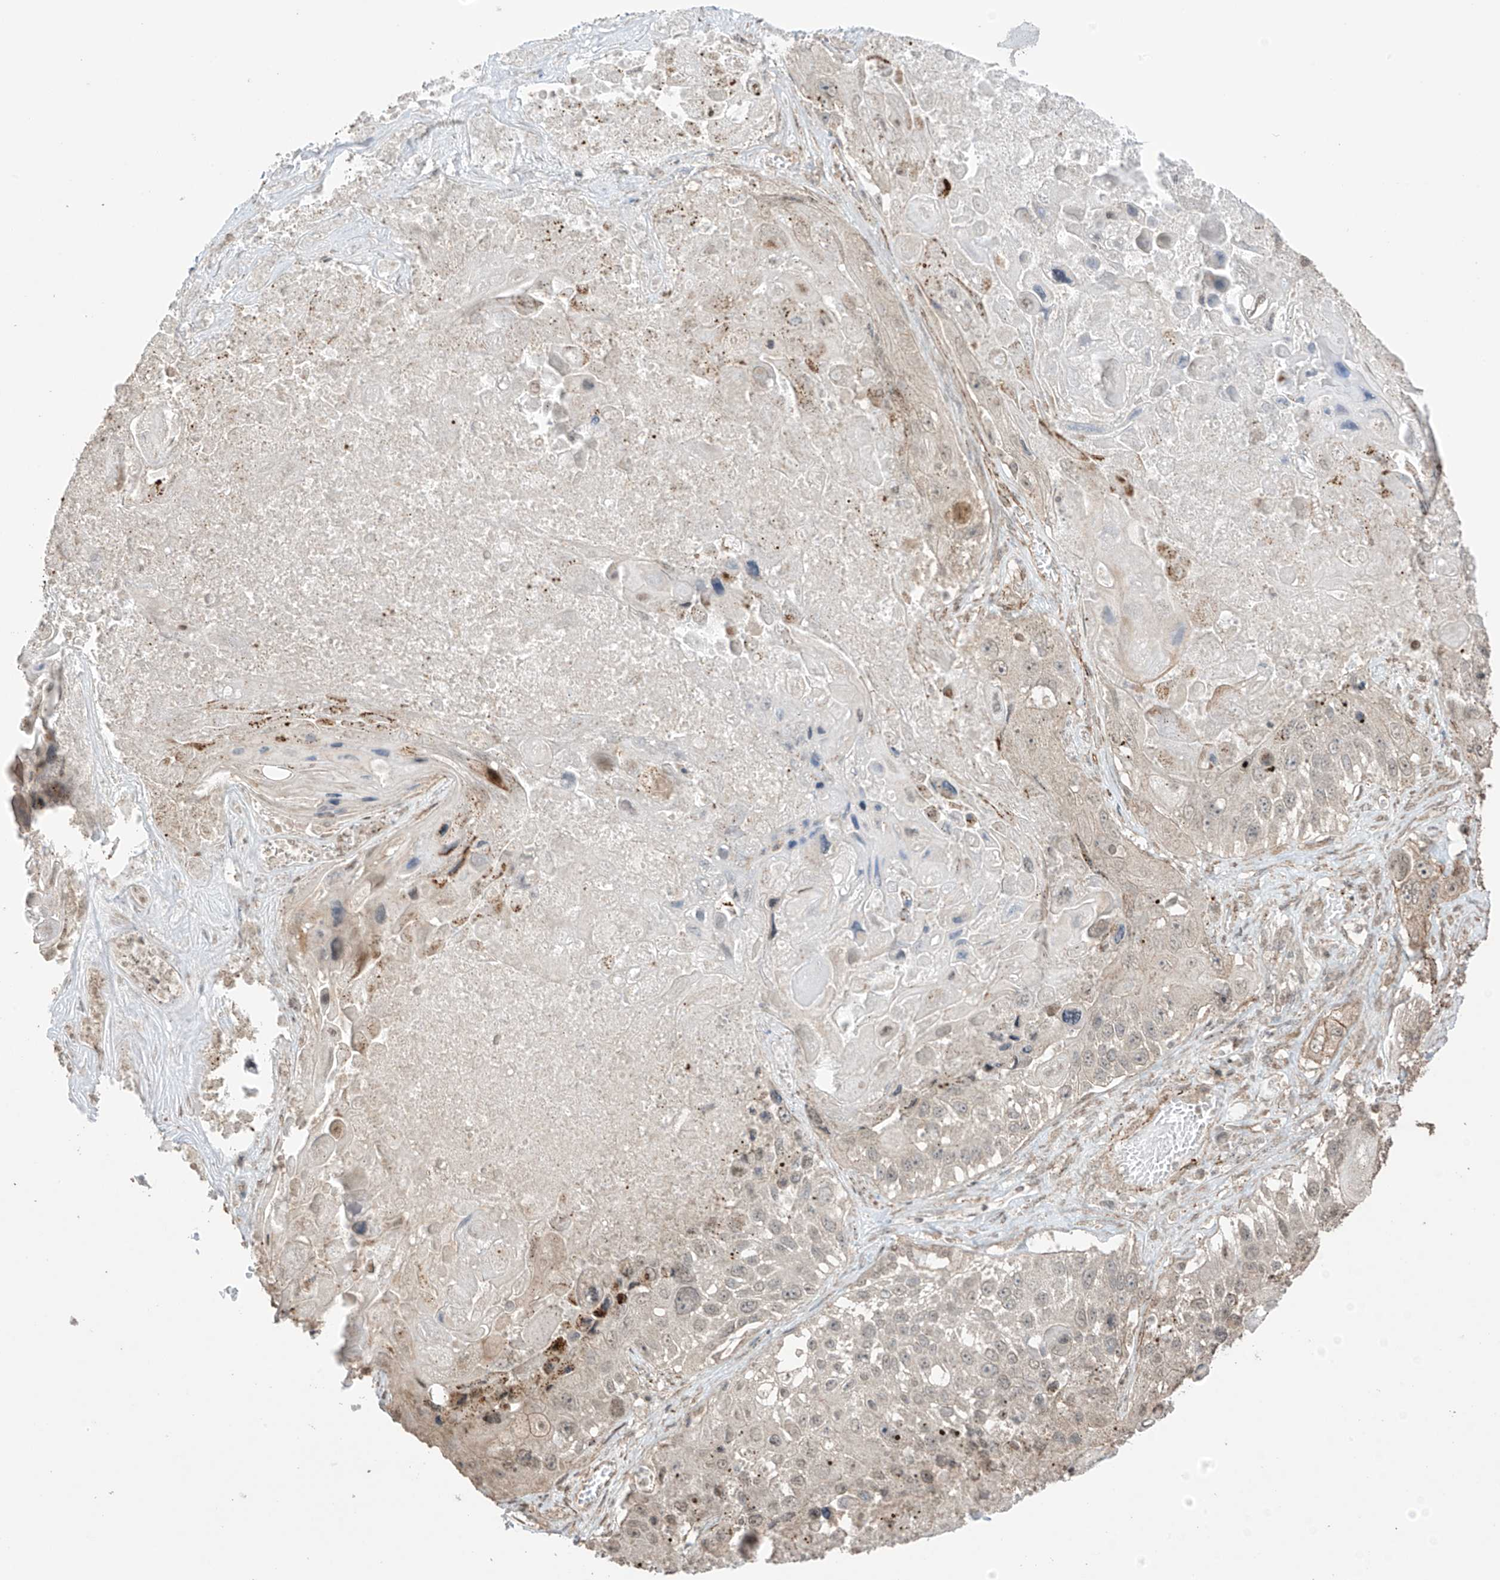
{"staining": {"intensity": "weak", "quantity": "<25%", "location": "nuclear"}, "tissue": "lung cancer", "cell_type": "Tumor cells", "image_type": "cancer", "snomed": [{"axis": "morphology", "description": "Squamous cell carcinoma, NOS"}, {"axis": "topography", "description": "Lung"}], "caption": "This is an immunohistochemistry photomicrograph of human lung cancer. There is no positivity in tumor cells.", "gene": "TTLL5", "patient": {"sex": "male", "age": 61}}